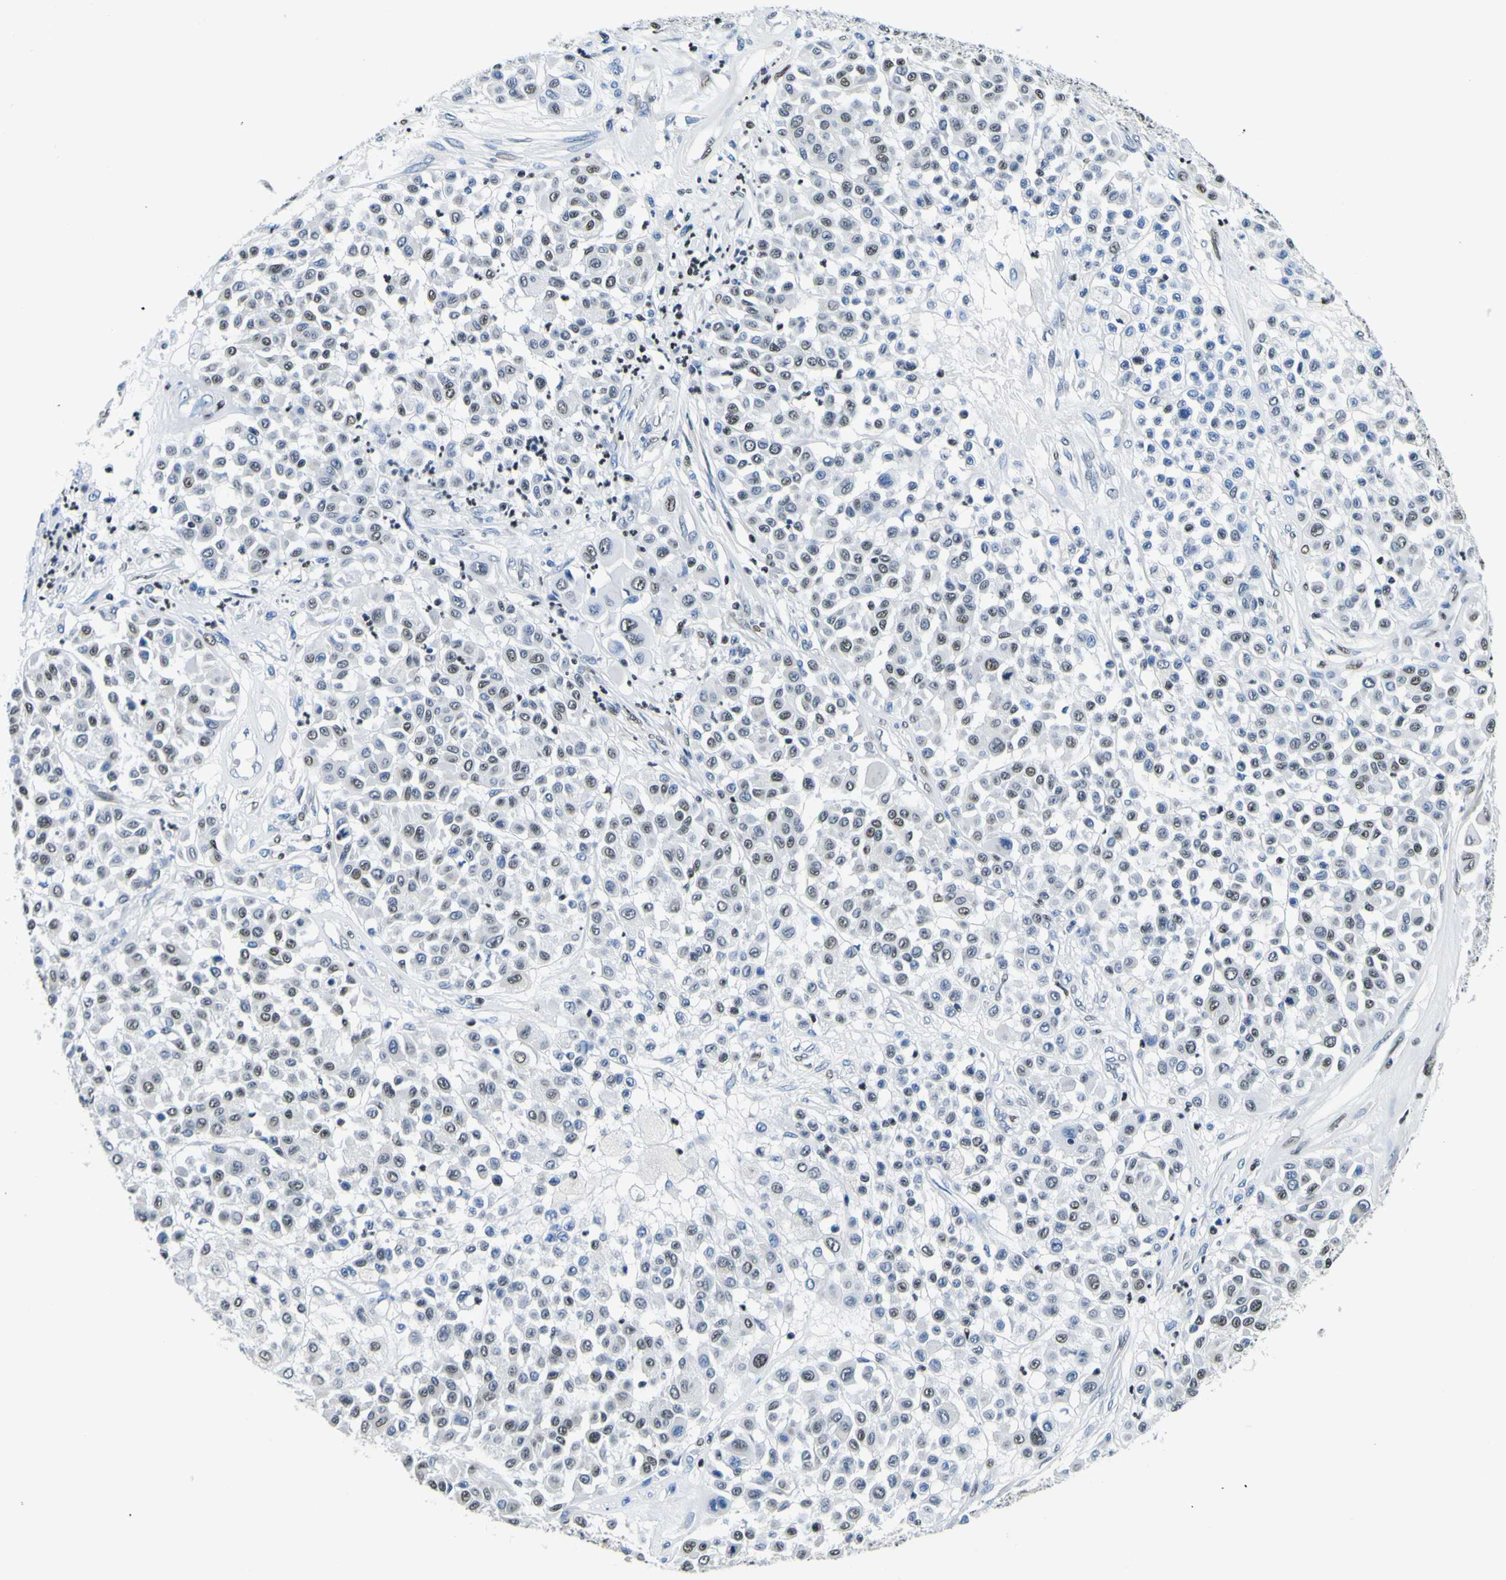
{"staining": {"intensity": "weak", "quantity": ">75%", "location": "nuclear"}, "tissue": "melanoma", "cell_type": "Tumor cells", "image_type": "cancer", "snomed": [{"axis": "morphology", "description": "Malignant melanoma, Metastatic site"}, {"axis": "topography", "description": "Soft tissue"}], "caption": "A micrograph of malignant melanoma (metastatic site) stained for a protein displays weak nuclear brown staining in tumor cells.", "gene": "SP1", "patient": {"sex": "male", "age": 41}}